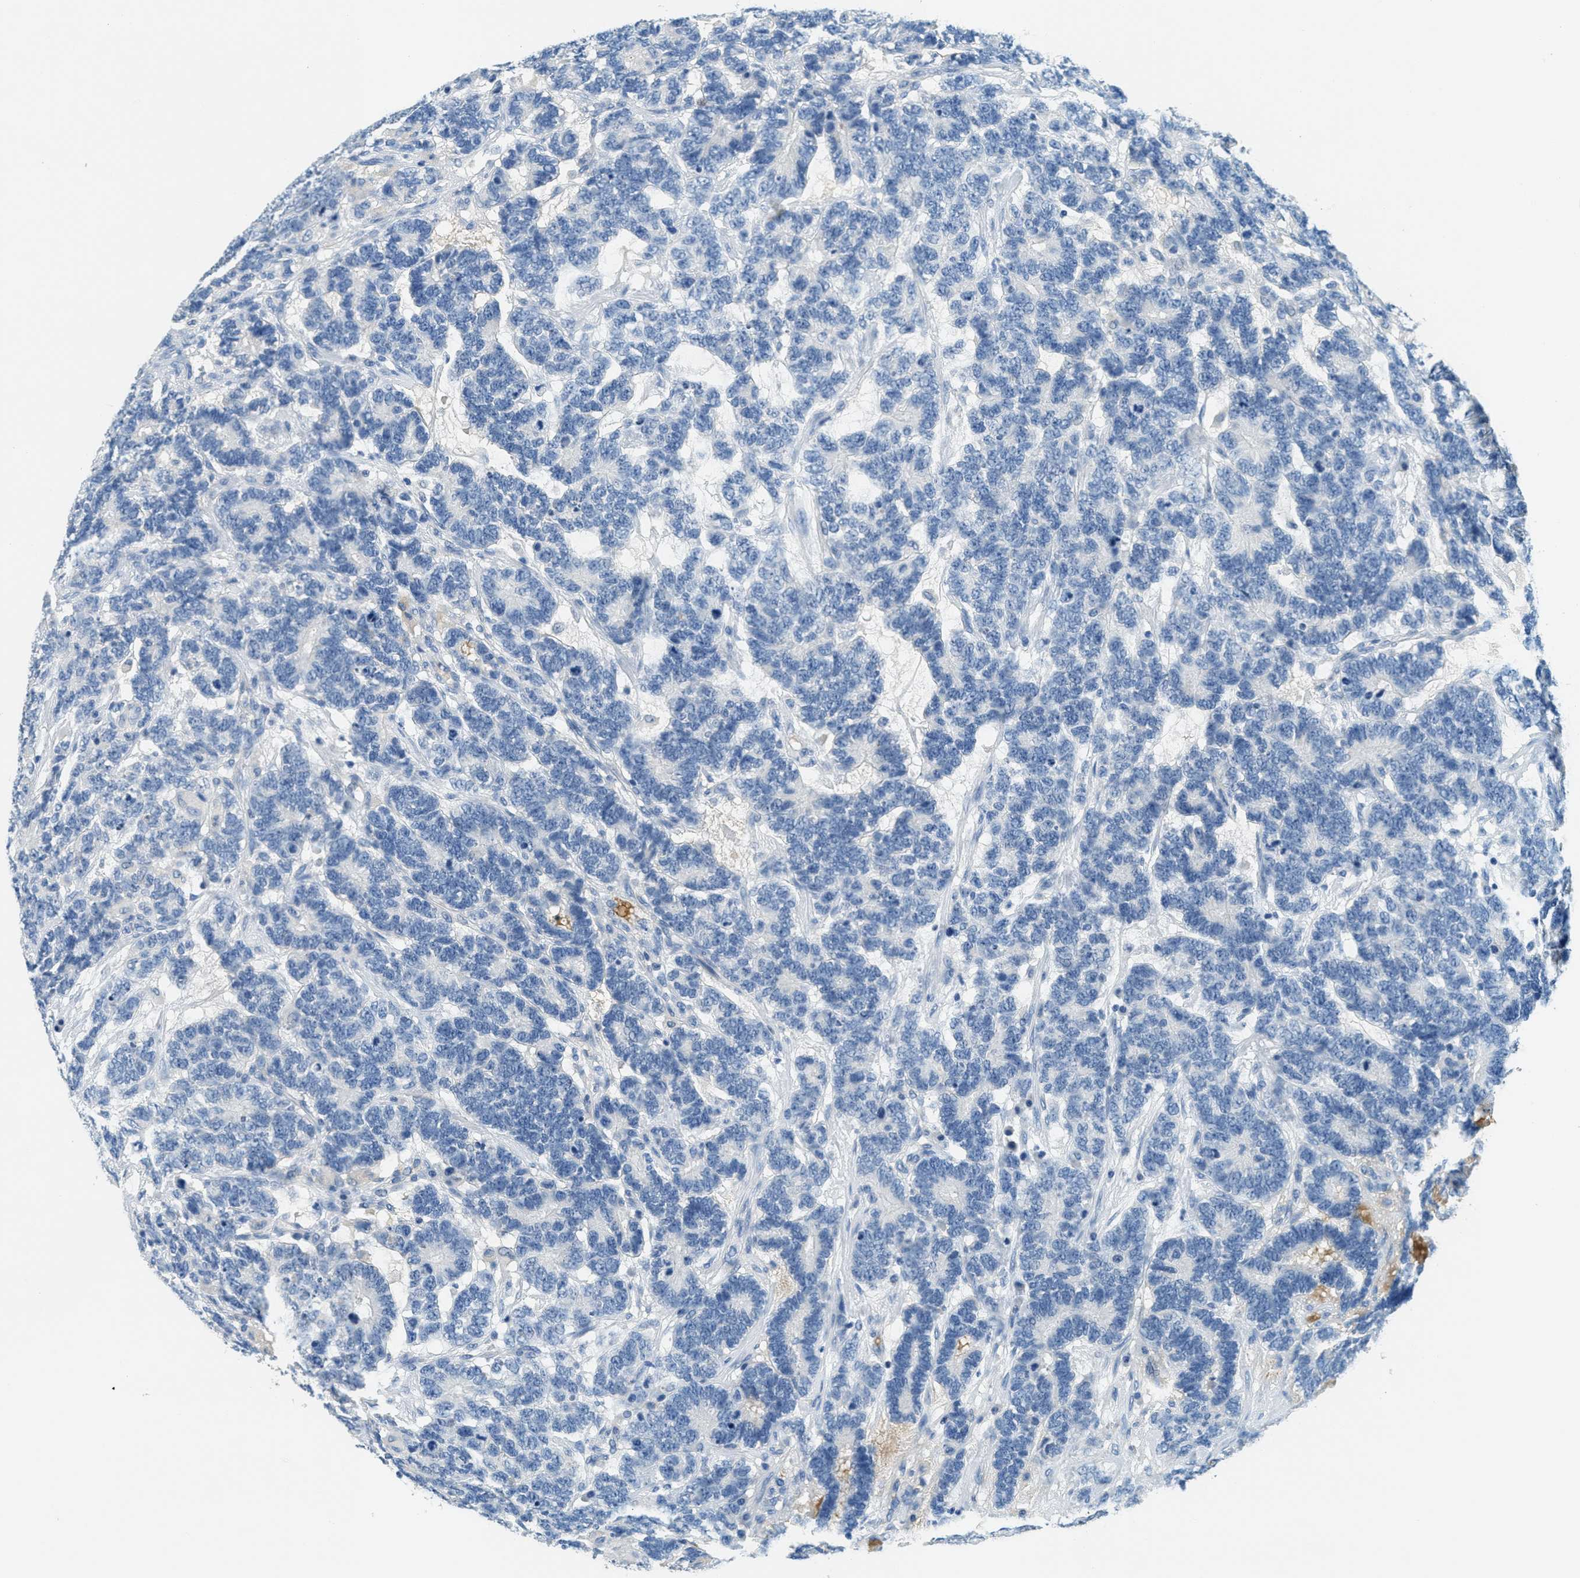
{"staining": {"intensity": "negative", "quantity": "none", "location": "none"}, "tissue": "testis cancer", "cell_type": "Tumor cells", "image_type": "cancer", "snomed": [{"axis": "morphology", "description": "Carcinoma, Embryonal, NOS"}, {"axis": "topography", "description": "Testis"}], "caption": "Tumor cells show no significant staining in testis cancer (embryonal carcinoma).", "gene": "A2M", "patient": {"sex": "male", "age": 26}}